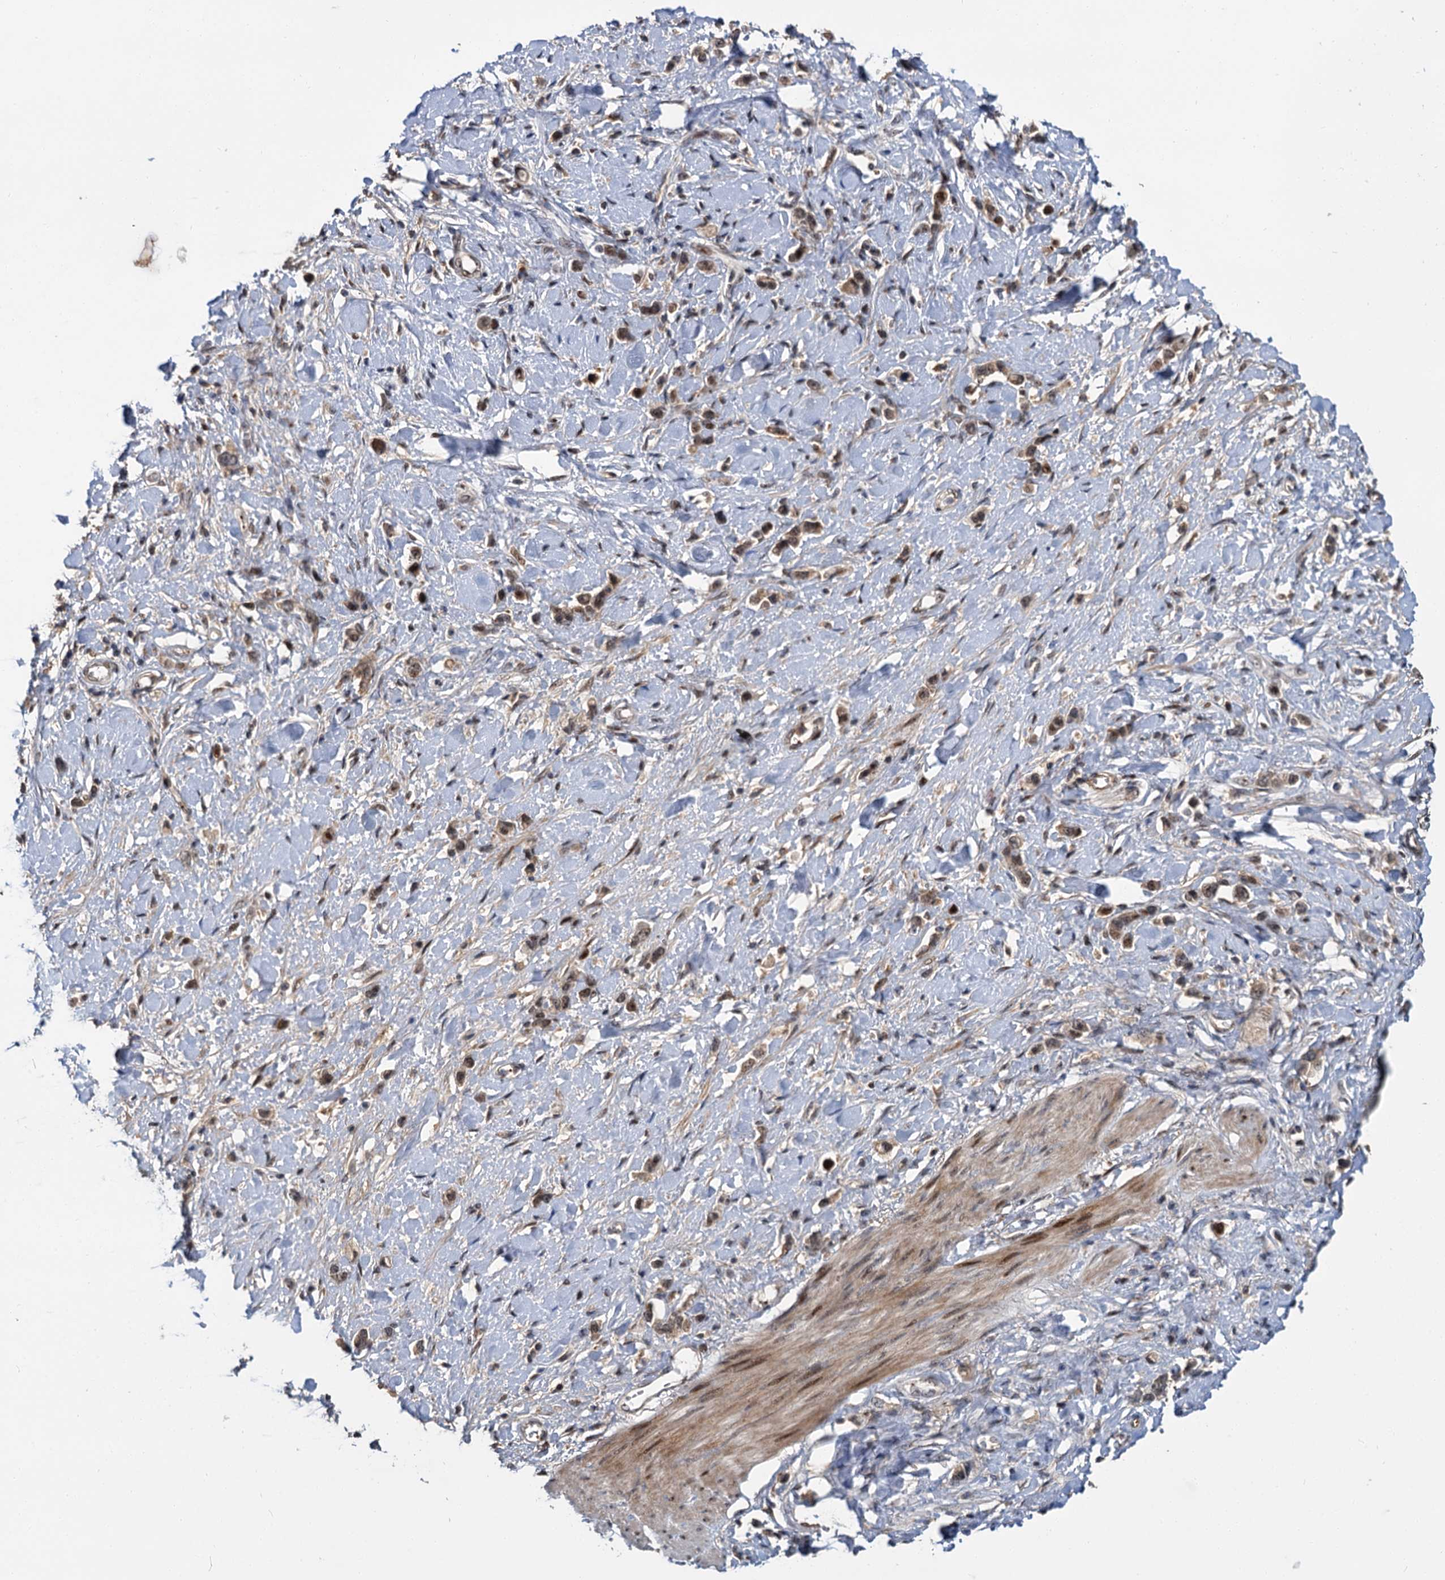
{"staining": {"intensity": "moderate", "quantity": ">75%", "location": "nuclear"}, "tissue": "stomach cancer", "cell_type": "Tumor cells", "image_type": "cancer", "snomed": [{"axis": "morphology", "description": "Normal tissue, NOS"}, {"axis": "morphology", "description": "Adenocarcinoma, NOS"}, {"axis": "topography", "description": "Stomach, upper"}, {"axis": "topography", "description": "Stomach"}], "caption": "IHC staining of stomach adenocarcinoma, which shows medium levels of moderate nuclear positivity in about >75% of tumor cells indicating moderate nuclear protein staining. The staining was performed using DAB (brown) for protein detection and nuclei were counterstained in hematoxylin (blue).", "gene": "MBD6", "patient": {"sex": "female", "age": 65}}